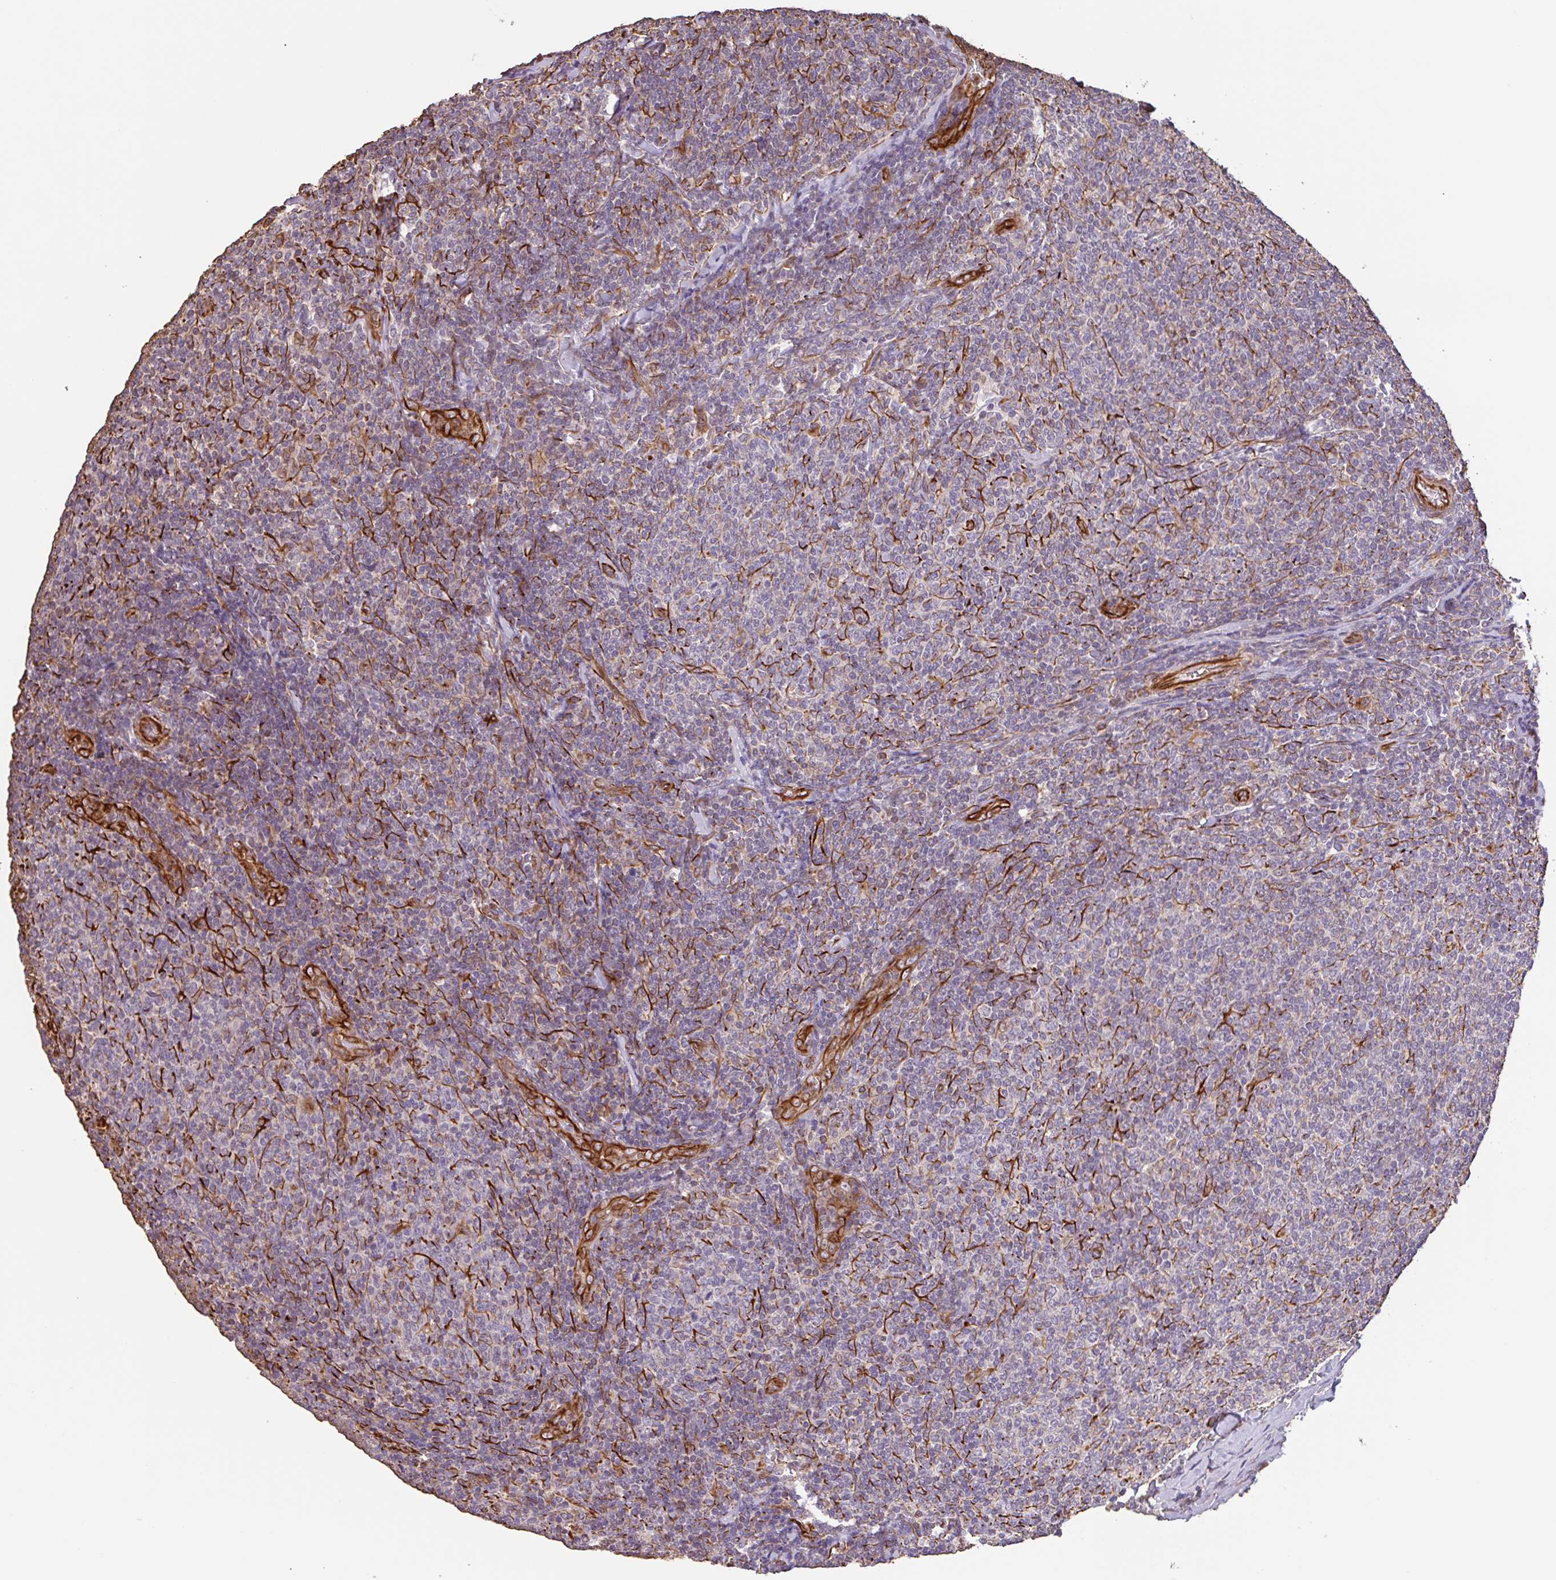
{"staining": {"intensity": "negative", "quantity": "none", "location": "none"}, "tissue": "lymphoma", "cell_type": "Tumor cells", "image_type": "cancer", "snomed": [{"axis": "morphology", "description": "Malignant lymphoma, non-Hodgkin's type, Low grade"}, {"axis": "topography", "description": "Lymph node"}], "caption": "High magnification brightfield microscopy of low-grade malignant lymphoma, non-Hodgkin's type stained with DAB (brown) and counterstained with hematoxylin (blue): tumor cells show no significant expression. Nuclei are stained in blue.", "gene": "ZNF790", "patient": {"sex": "male", "age": 52}}